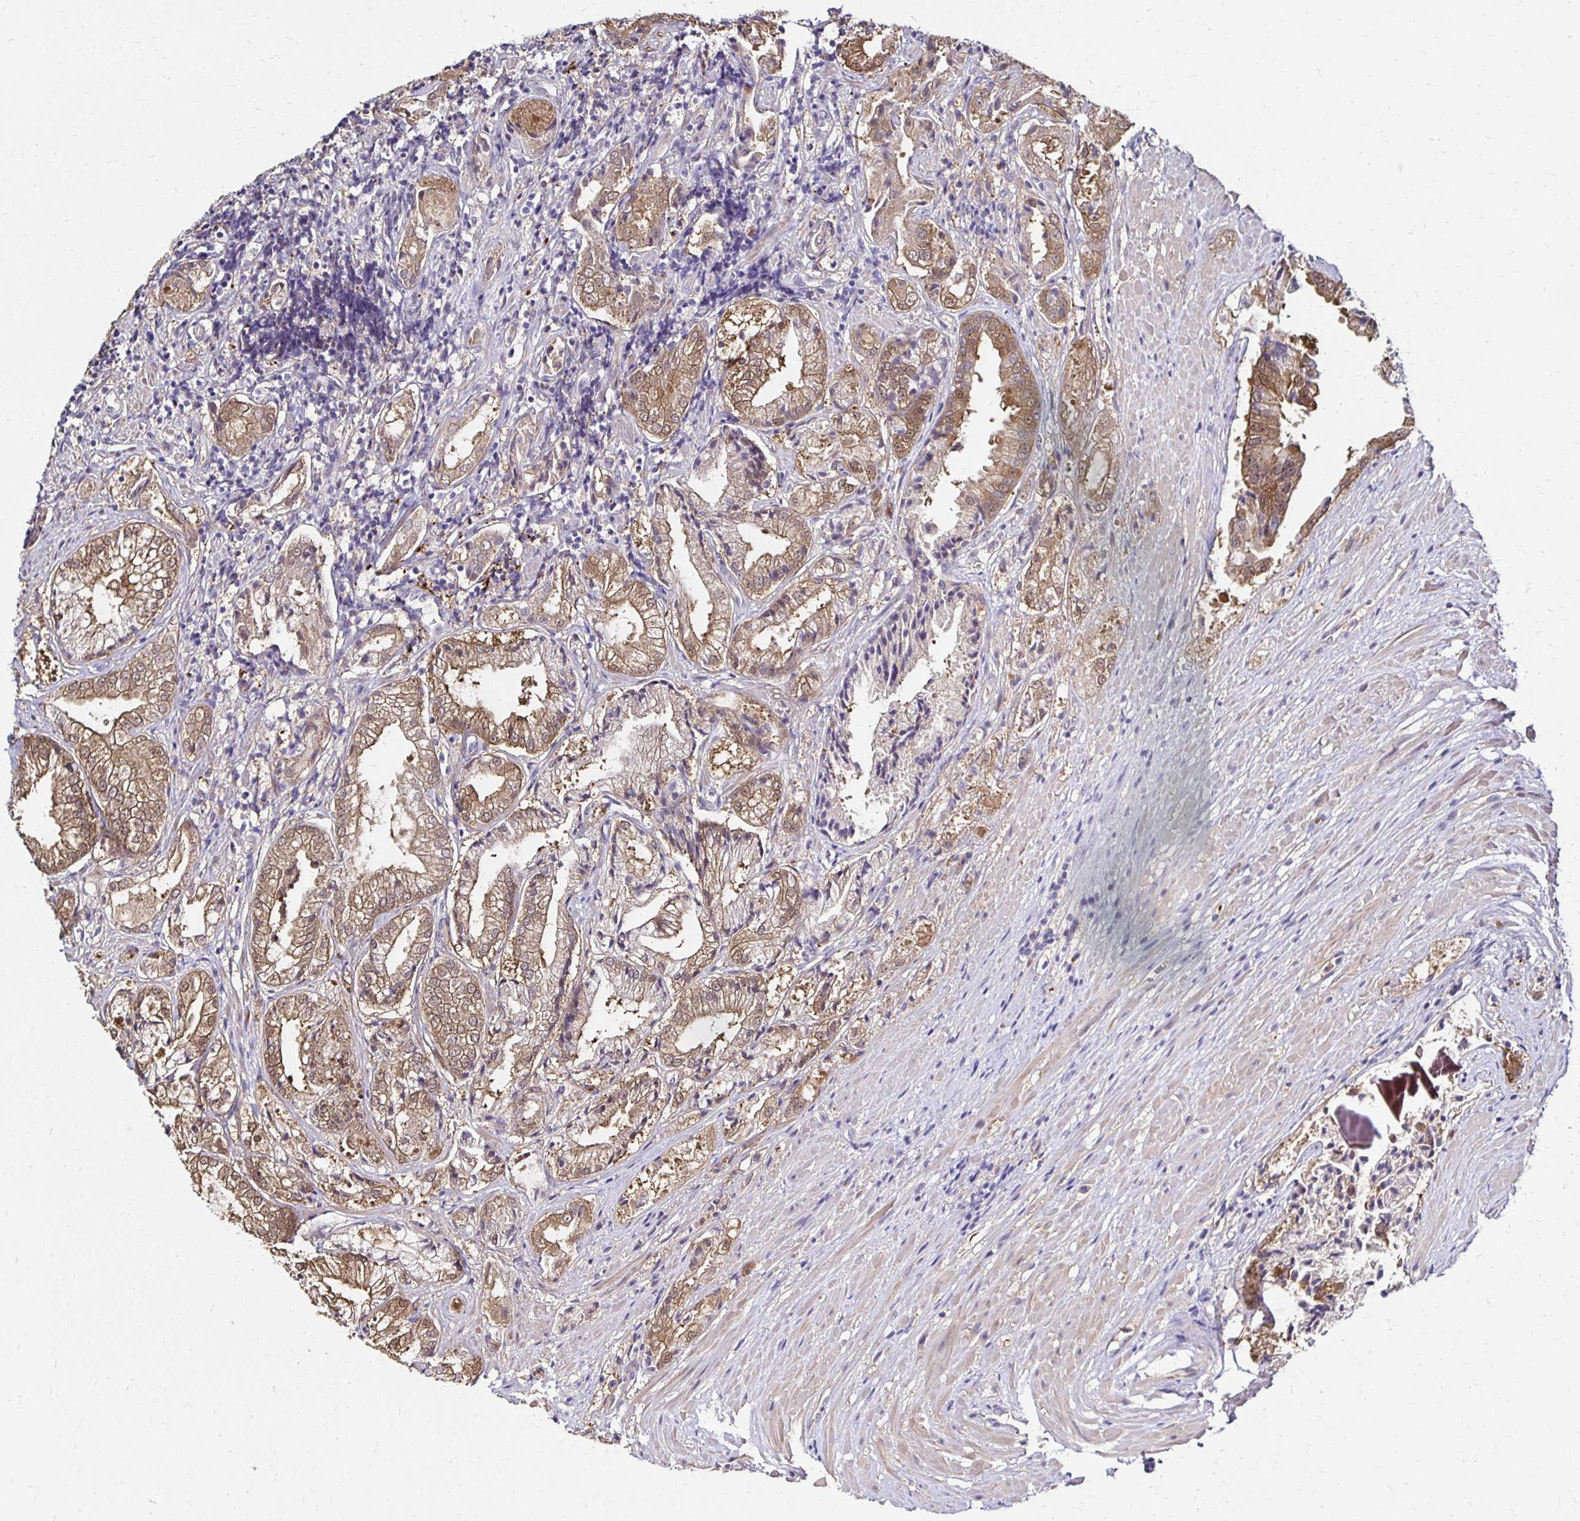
{"staining": {"intensity": "moderate", "quantity": ">75%", "location": "cytoplasmic/membranous,nuclear"}, "tissue": "prostate cancer", "cell_type": "Tumor cells", "image_type": "cancer", "snomed": [{"axis": "morphology", "description": "Adenocarcinoma, High grade"}, {"axis": "topography", "description": "Prostate"}], "caption": "The histopathology image displays immunohistochemical staining of prostate cancer. There is moderate cytoplasmic/membranous and nuclear positivity is identified in about >75% of tumor cells. (DAB (3,3'-diaminobenzidine) = brown stain, brightfield microscopy at high magnification).", "gene": "TXN", "patient": {"sex": "male", "age": 61}}